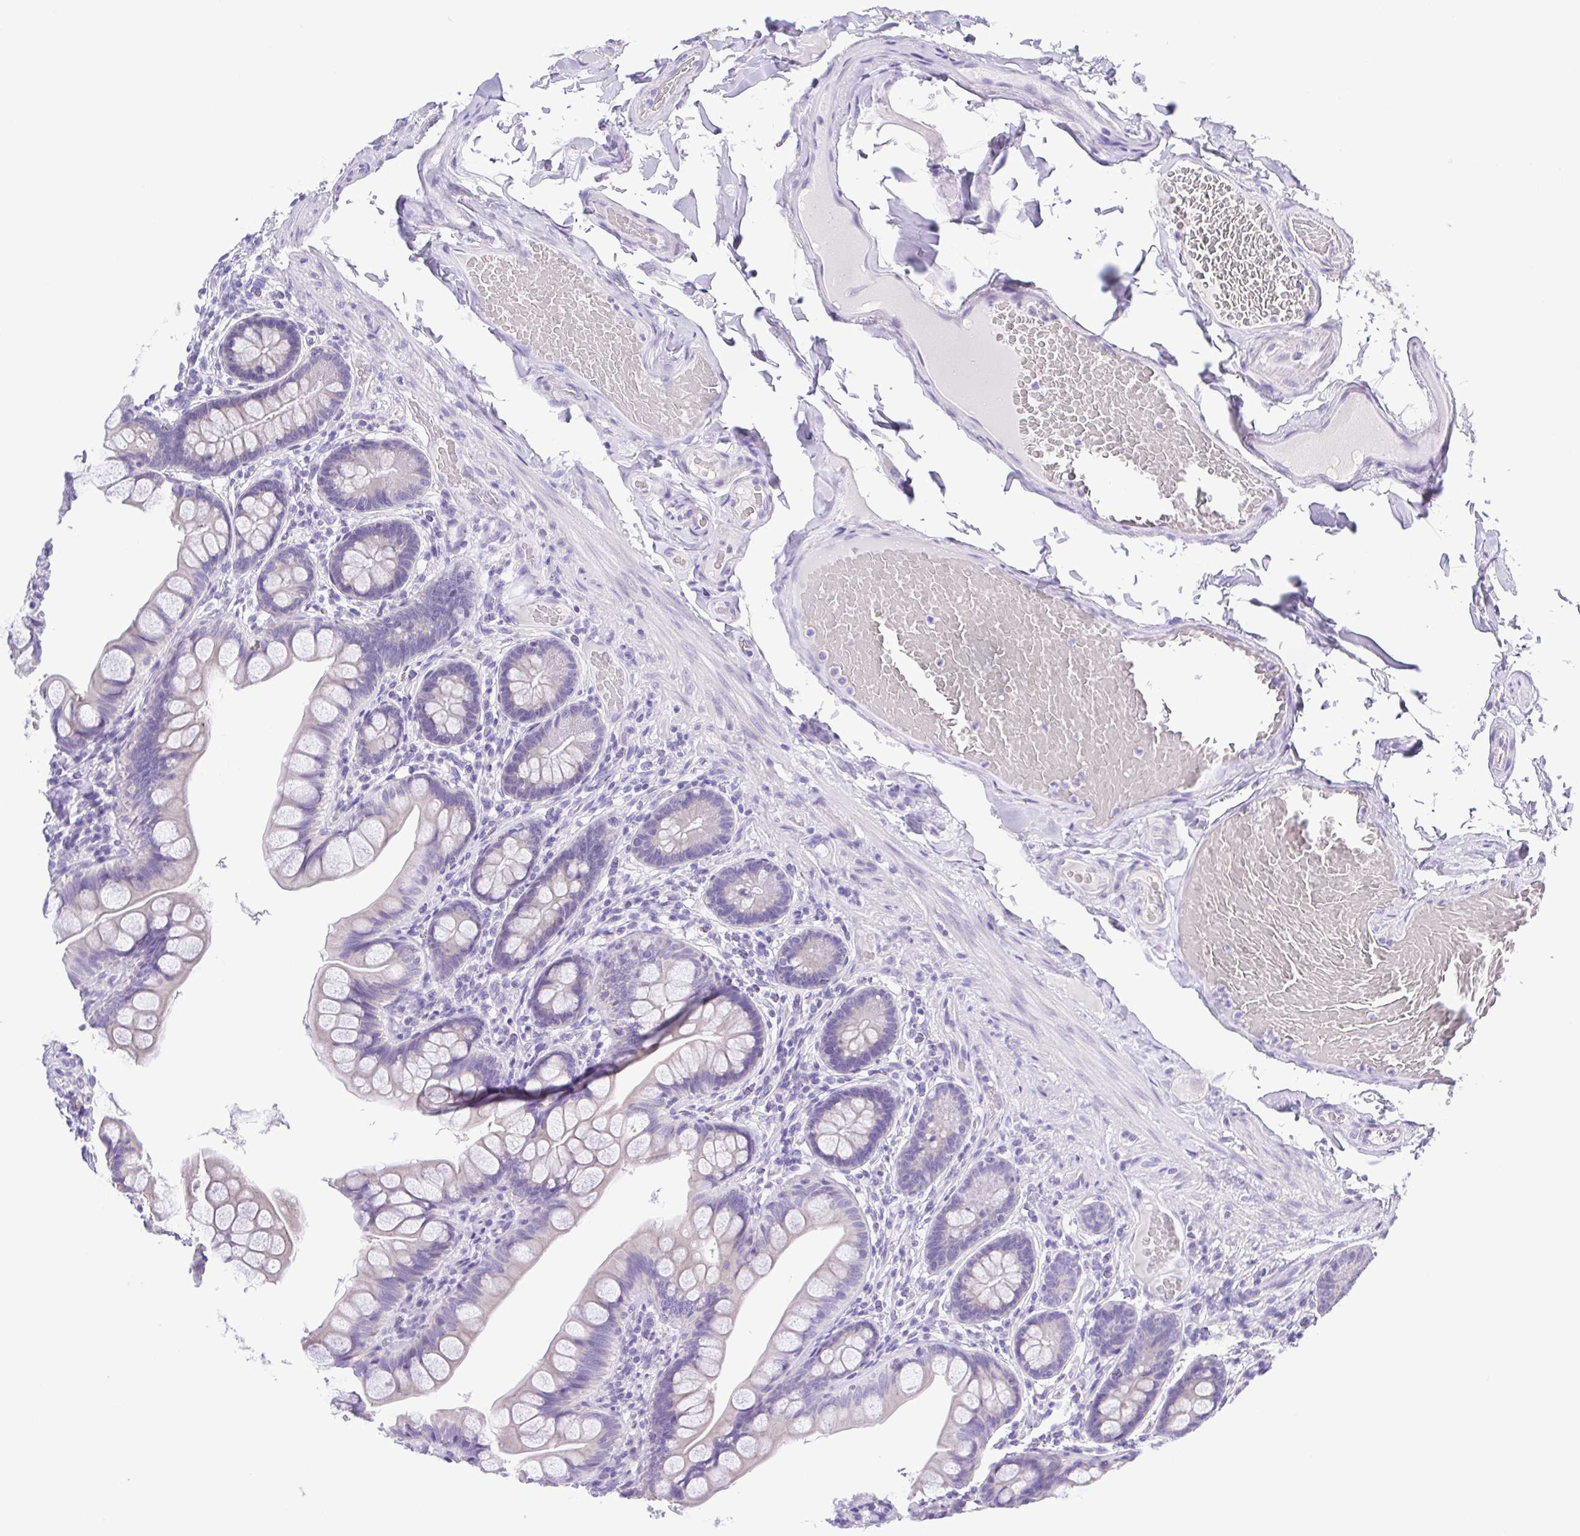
{"staining": {"intensity": "negative", "quantity": "none", "location": "none"}, "tissue": "small intestine", "cell_type": "Glandular cells", "image_type": "normal", "snomed": [{"axis": "morphology", "description": "Normal tissue, NOS"}, {"axis": "topography", "description": "Small intestine"}], "caption": "Glandular cells are negative for brown protein staining in benign small intestine. (IHC, brightfield microscopy, high magnification).", "gene": "CD72", "patient": {"sex": "male", "age": 70}}